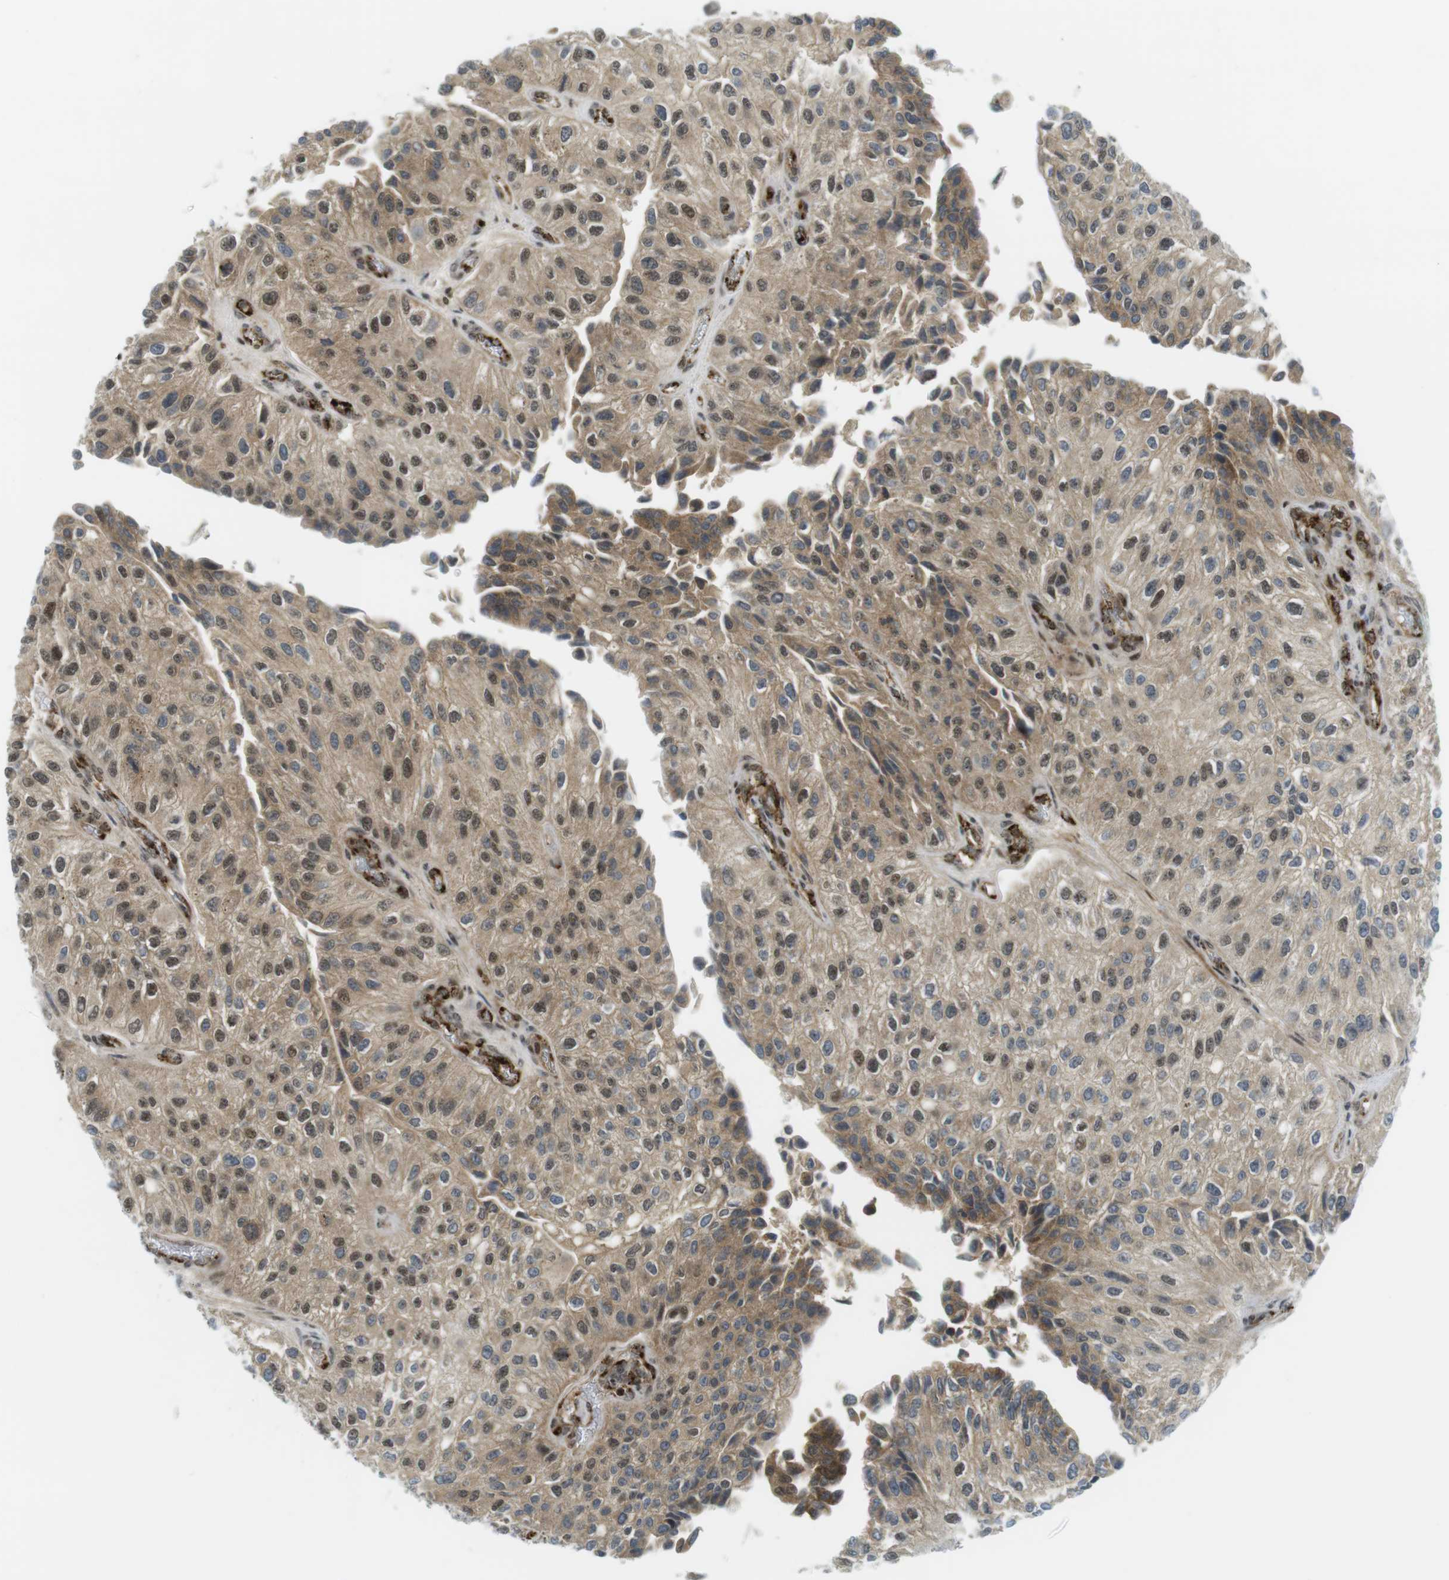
{"staining": {"intensity": "moderate", "quantity": ">75%", "location": "cytoplasmic/membranous,nuclear"}, "tissue": "urothelial cancer", "cell_type": "Tumor cells", "image_type": "cancer", "snomed": [{"axis": "morphology", "description": "Urothelial carcinoma, High grade"}, {"axis": "topography", "description": "Kidney"}, {"axis": "topography", "description": "Urinary bladder"}], "caption": "The image reveals a brown stain indicating the presence of a protein in the cytoplasmic/membranous and nuclear of tumor cells in urothelial carcinoma (high-grade).", "gene": "PPP1R13B", "patient": {"sex": "male", "age": 77}}